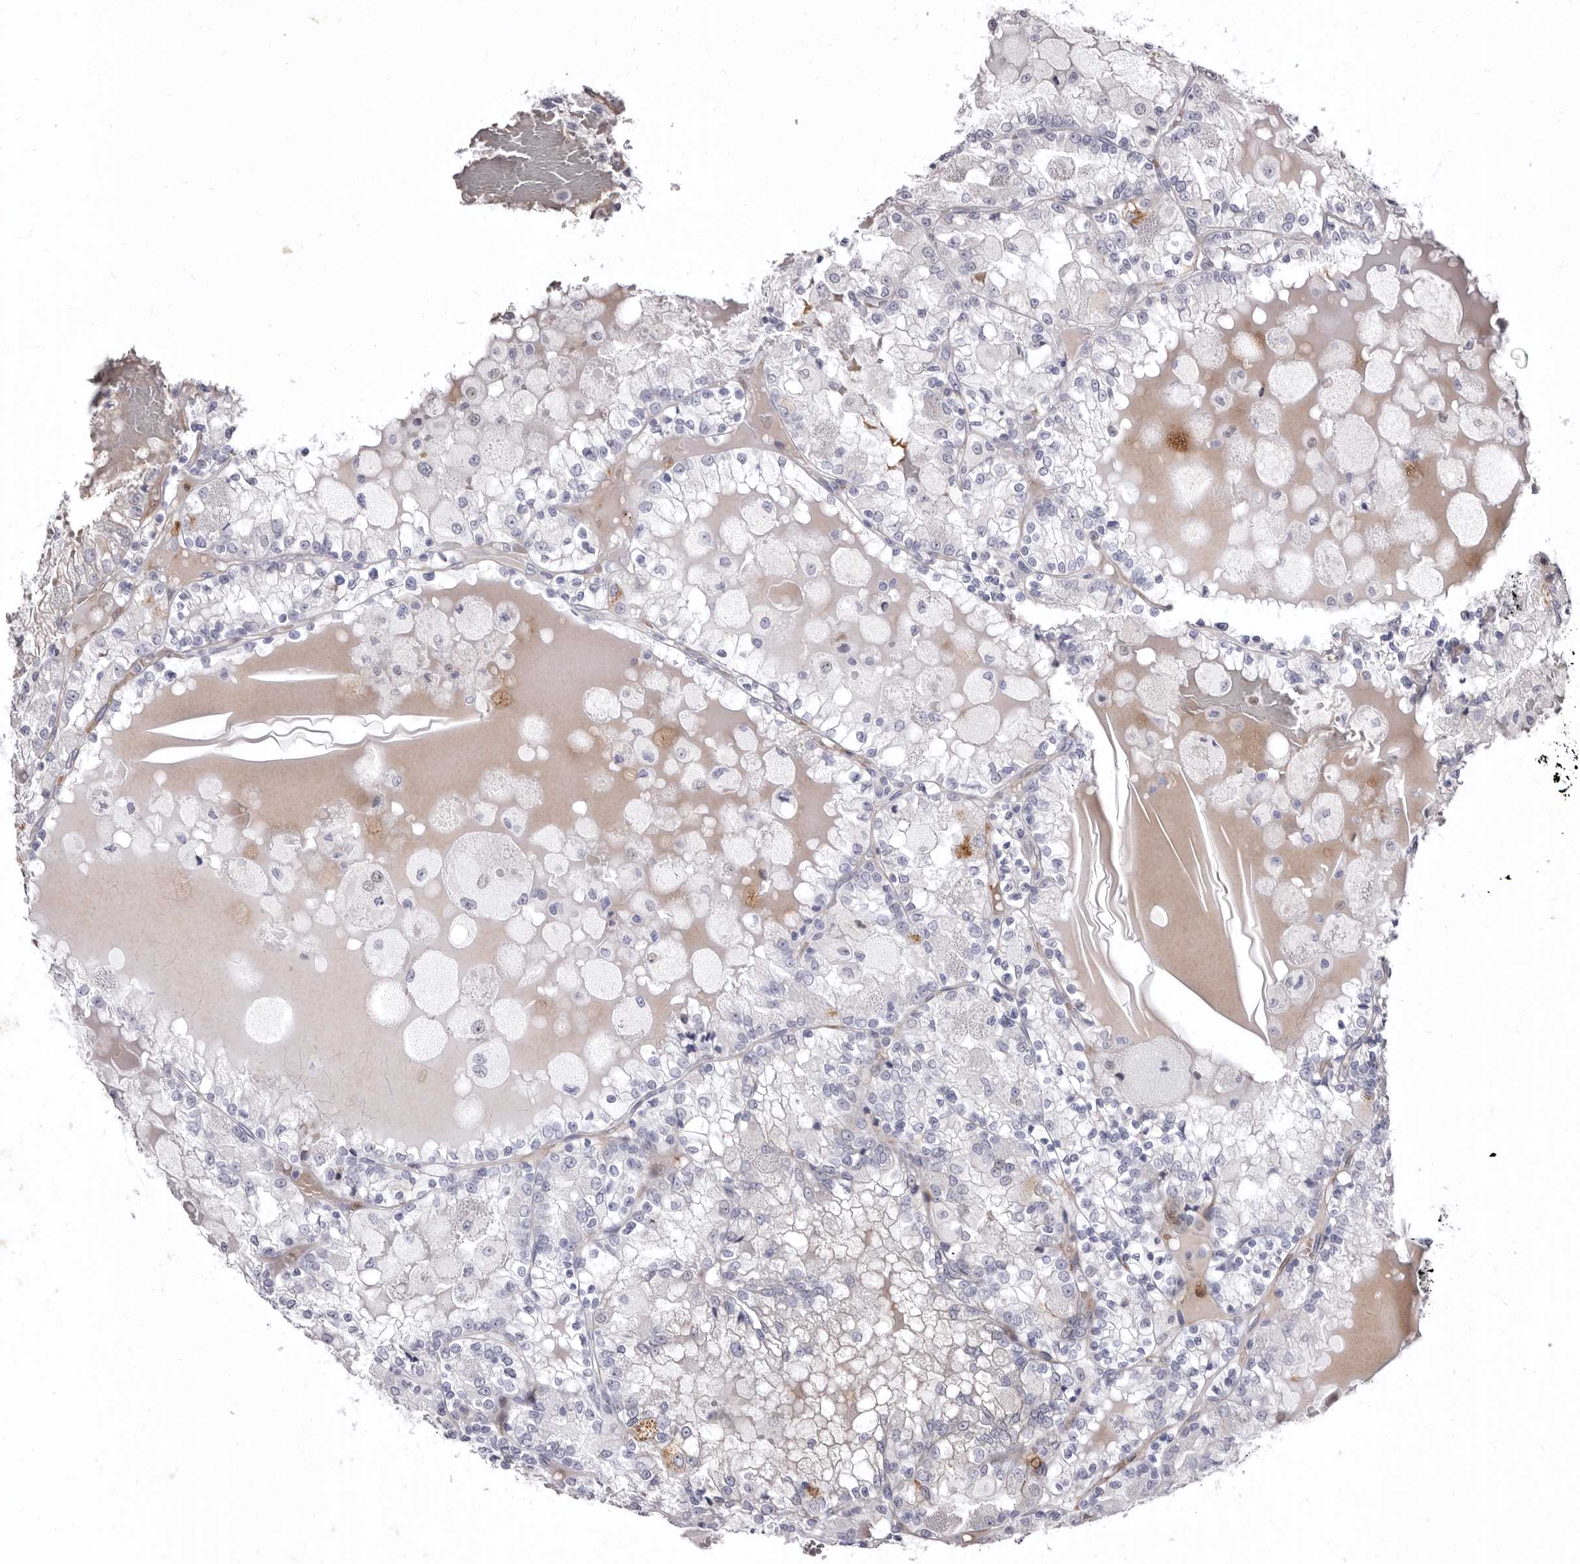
{"staining": {"intensity": "negative", "quantity": "none", "location": "none"}, "tissue": "renal cancer", "cell_type": "Tumor cells", "image_type": "cancer", "snomed": [{"axis": "morphology", "description": "Adenocarcinoma, NOS"}, {"axis": "topography", "description": "Kidney"}], "caption": "A photomicrograph of human adenocarcinoma (renal) is negative for staining in tumor cells.", "gene": "AIDA", "patient": {"sex": "female", "age": 56}}